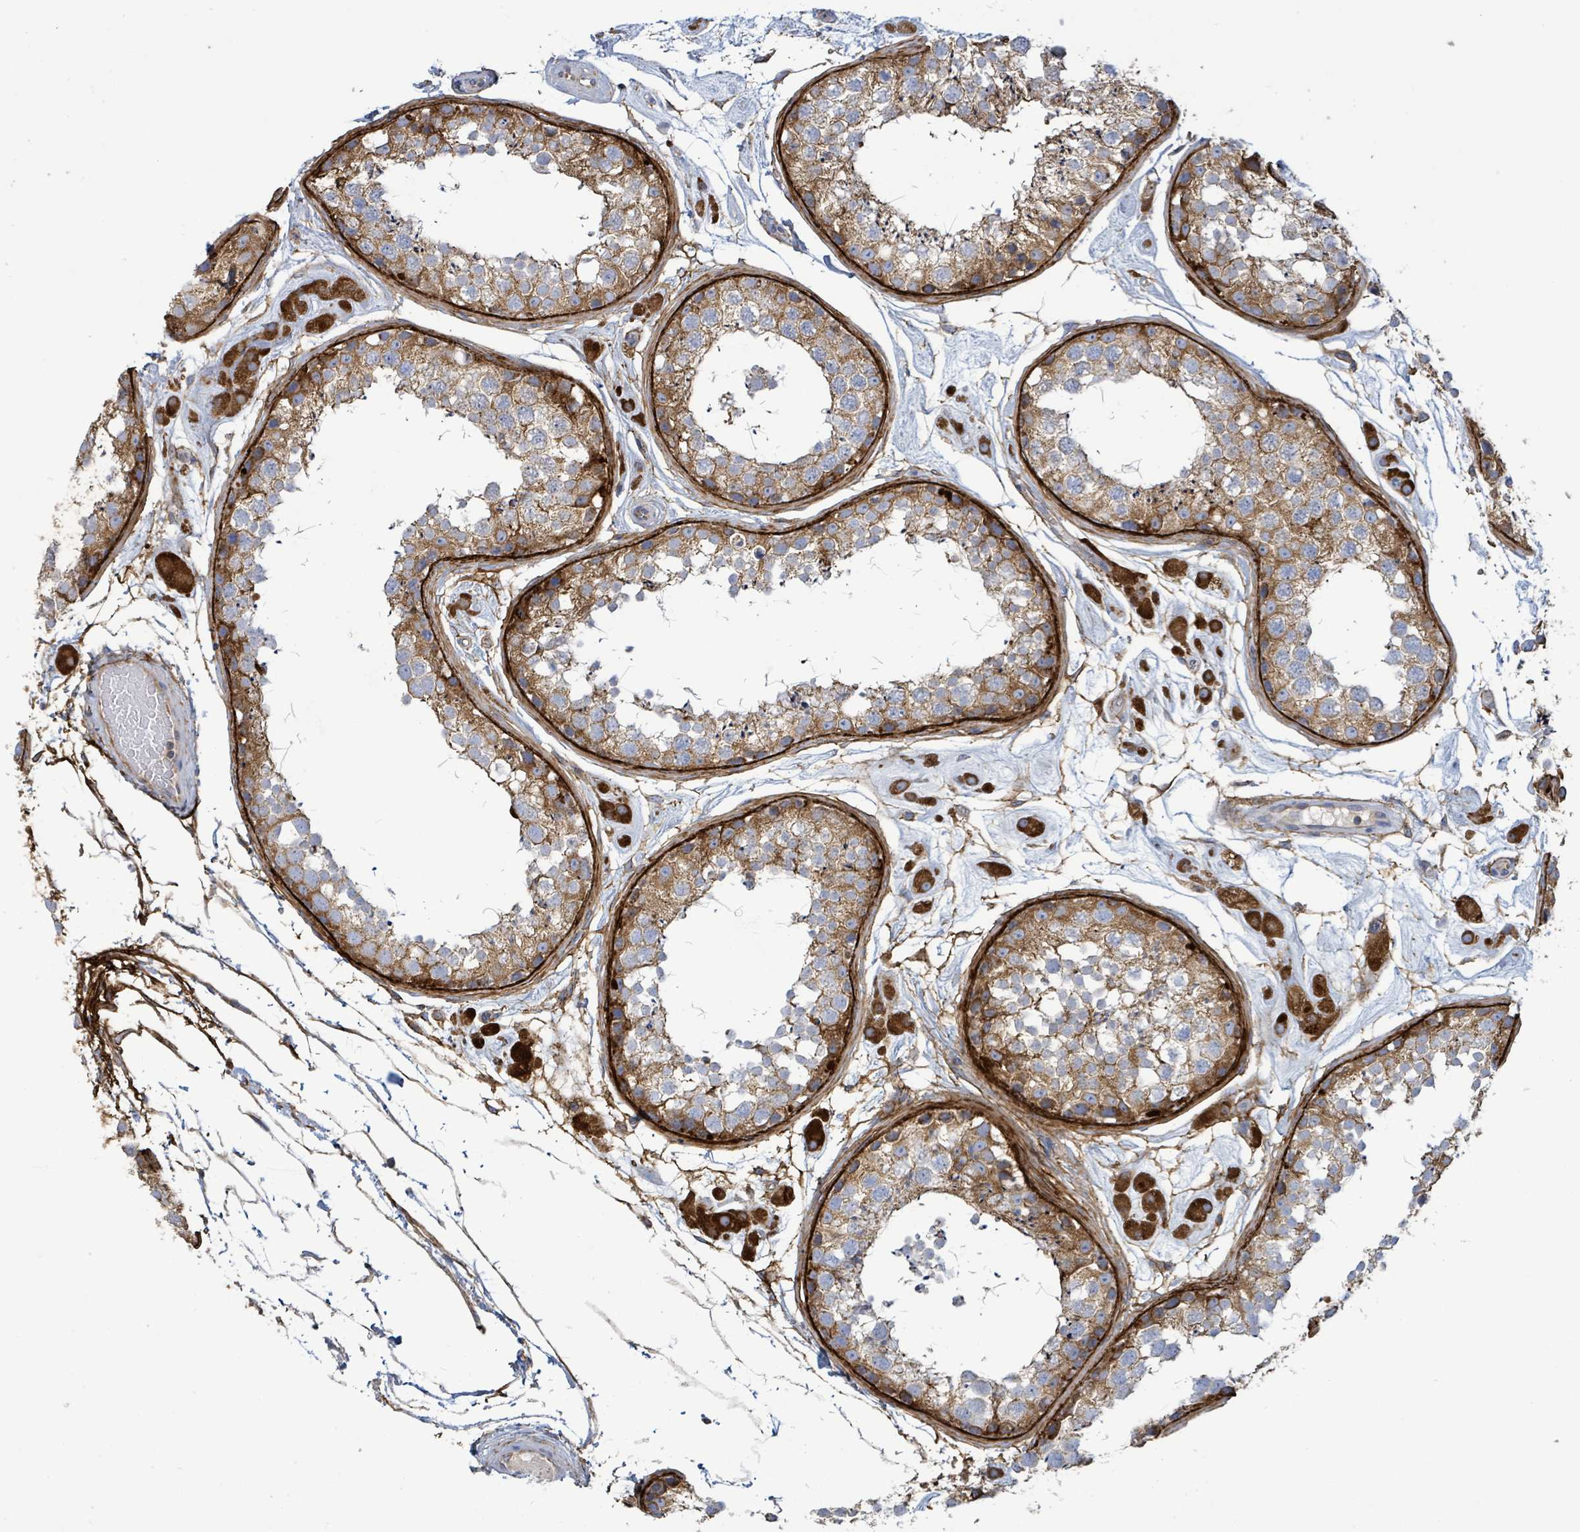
{"staining": {"intensity": "strong", "quantity": ">75%", "location": "cytoplasmic/membranous"}, "tissue": "testis", "cell_type": "Cells in seminiferous ducts", "image_type": "normal", "snomed": [{"axis": "morphology", "description": "Normal tissue, NOS"}, {"axis": "topography", "description": "Testis"}], "caption": "Testis stained with a brown dye shows strong cytoplasmic/membranous positive expression in about >75% of cells in seminiferous ducts.", "gene": "EGFL7", "patient": {"sex": "male", "age": 25}}